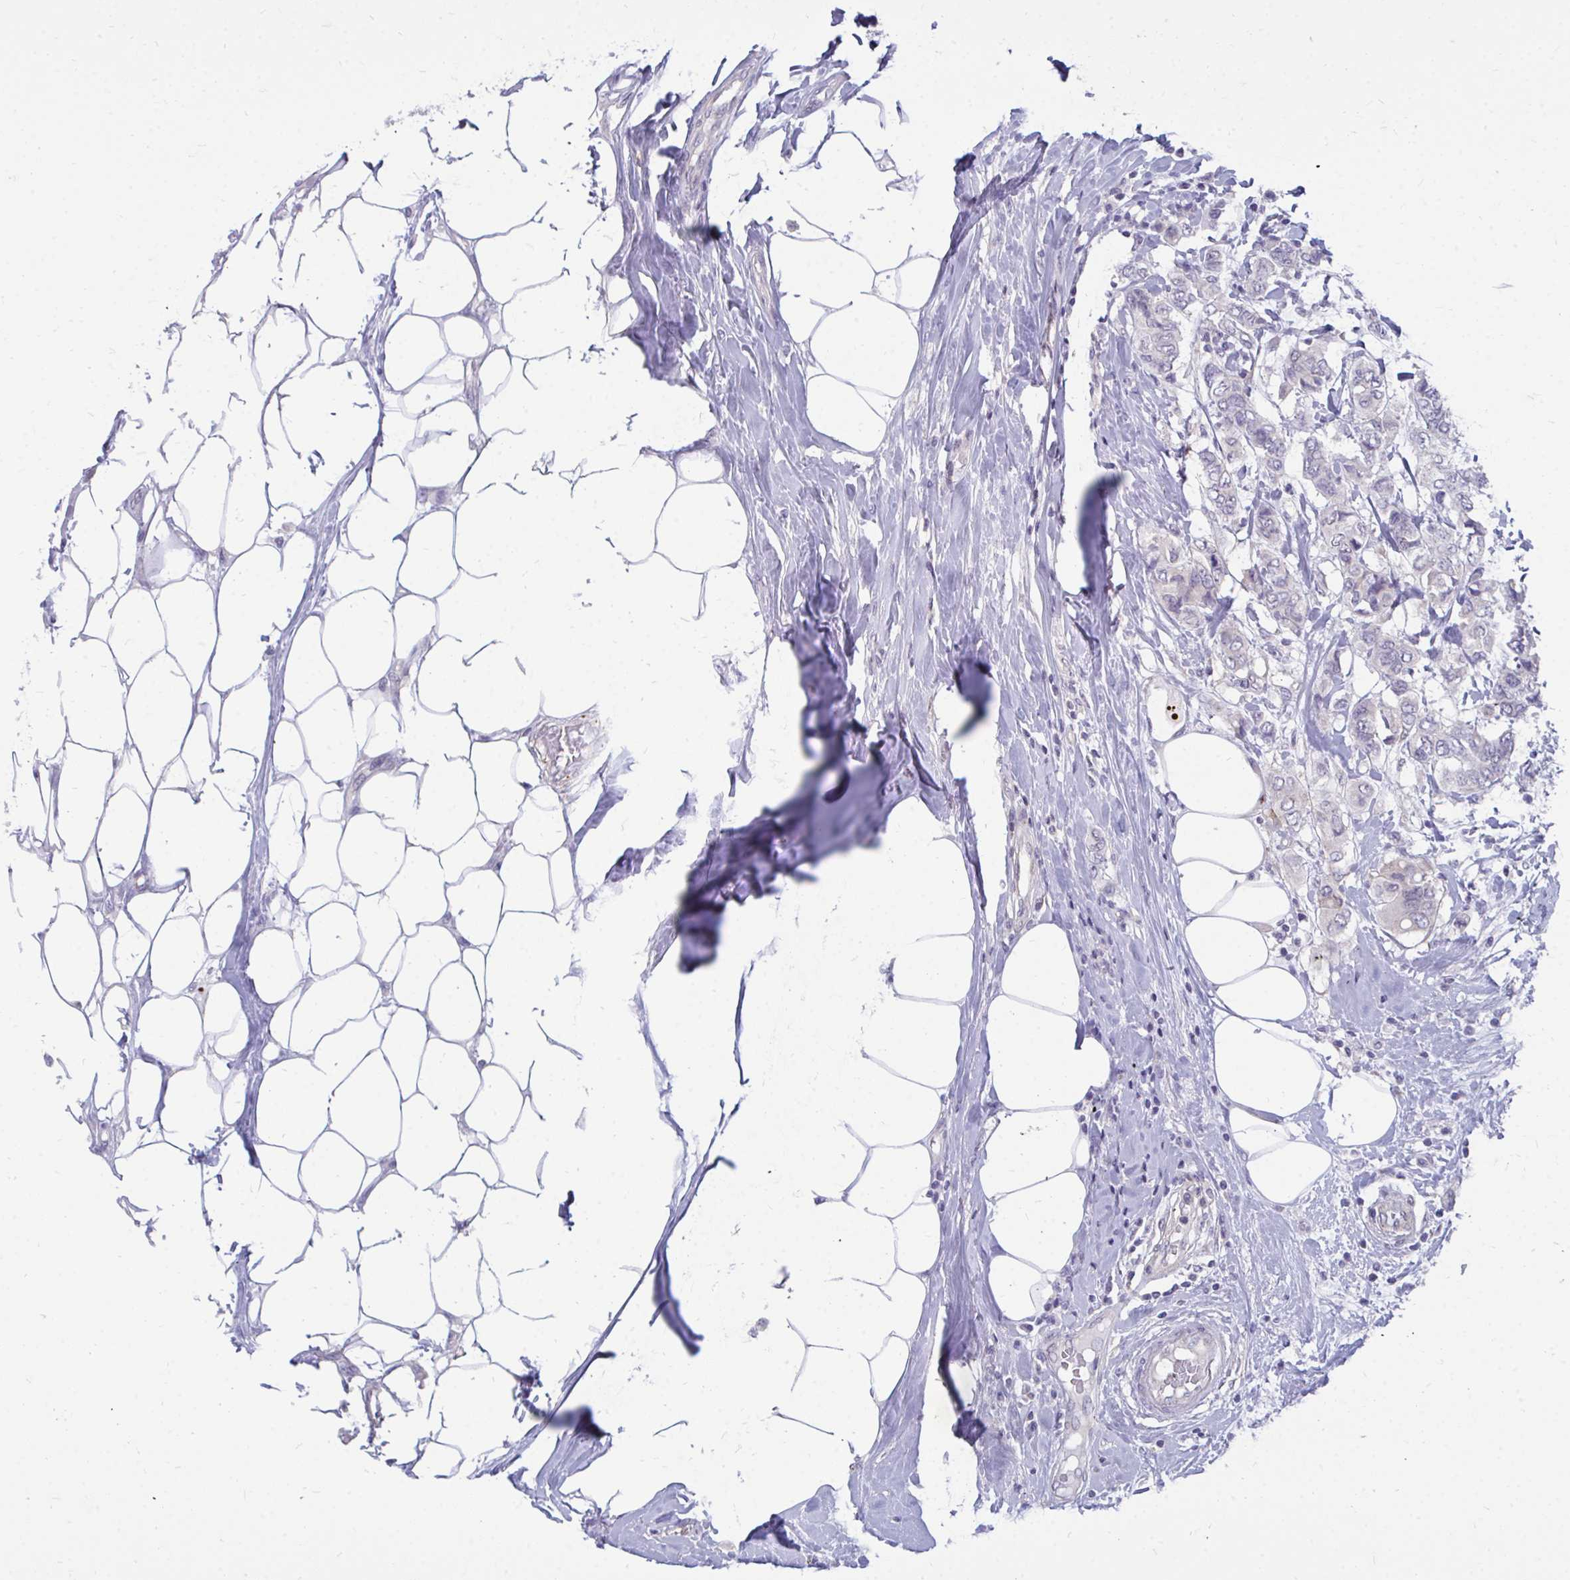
{"staining": {"intensity": "negative", "quantity": "none", "location": "none"}, "tissue": "breast cancer", "cell_type": "Tumor cells", "image_type": "cancer", "snomed": [{"axis": "morphology", "description": "Lobular carcinoma"}, {"axis": "topography", "description": "Breast"}], "caption": "Immunohistochemistry (IHC) of human lobular carcinoma (breast) reveals no expression in tumor cells.", "gene": "ACSL5", "patient": {"sex": "female", "age": 51}}